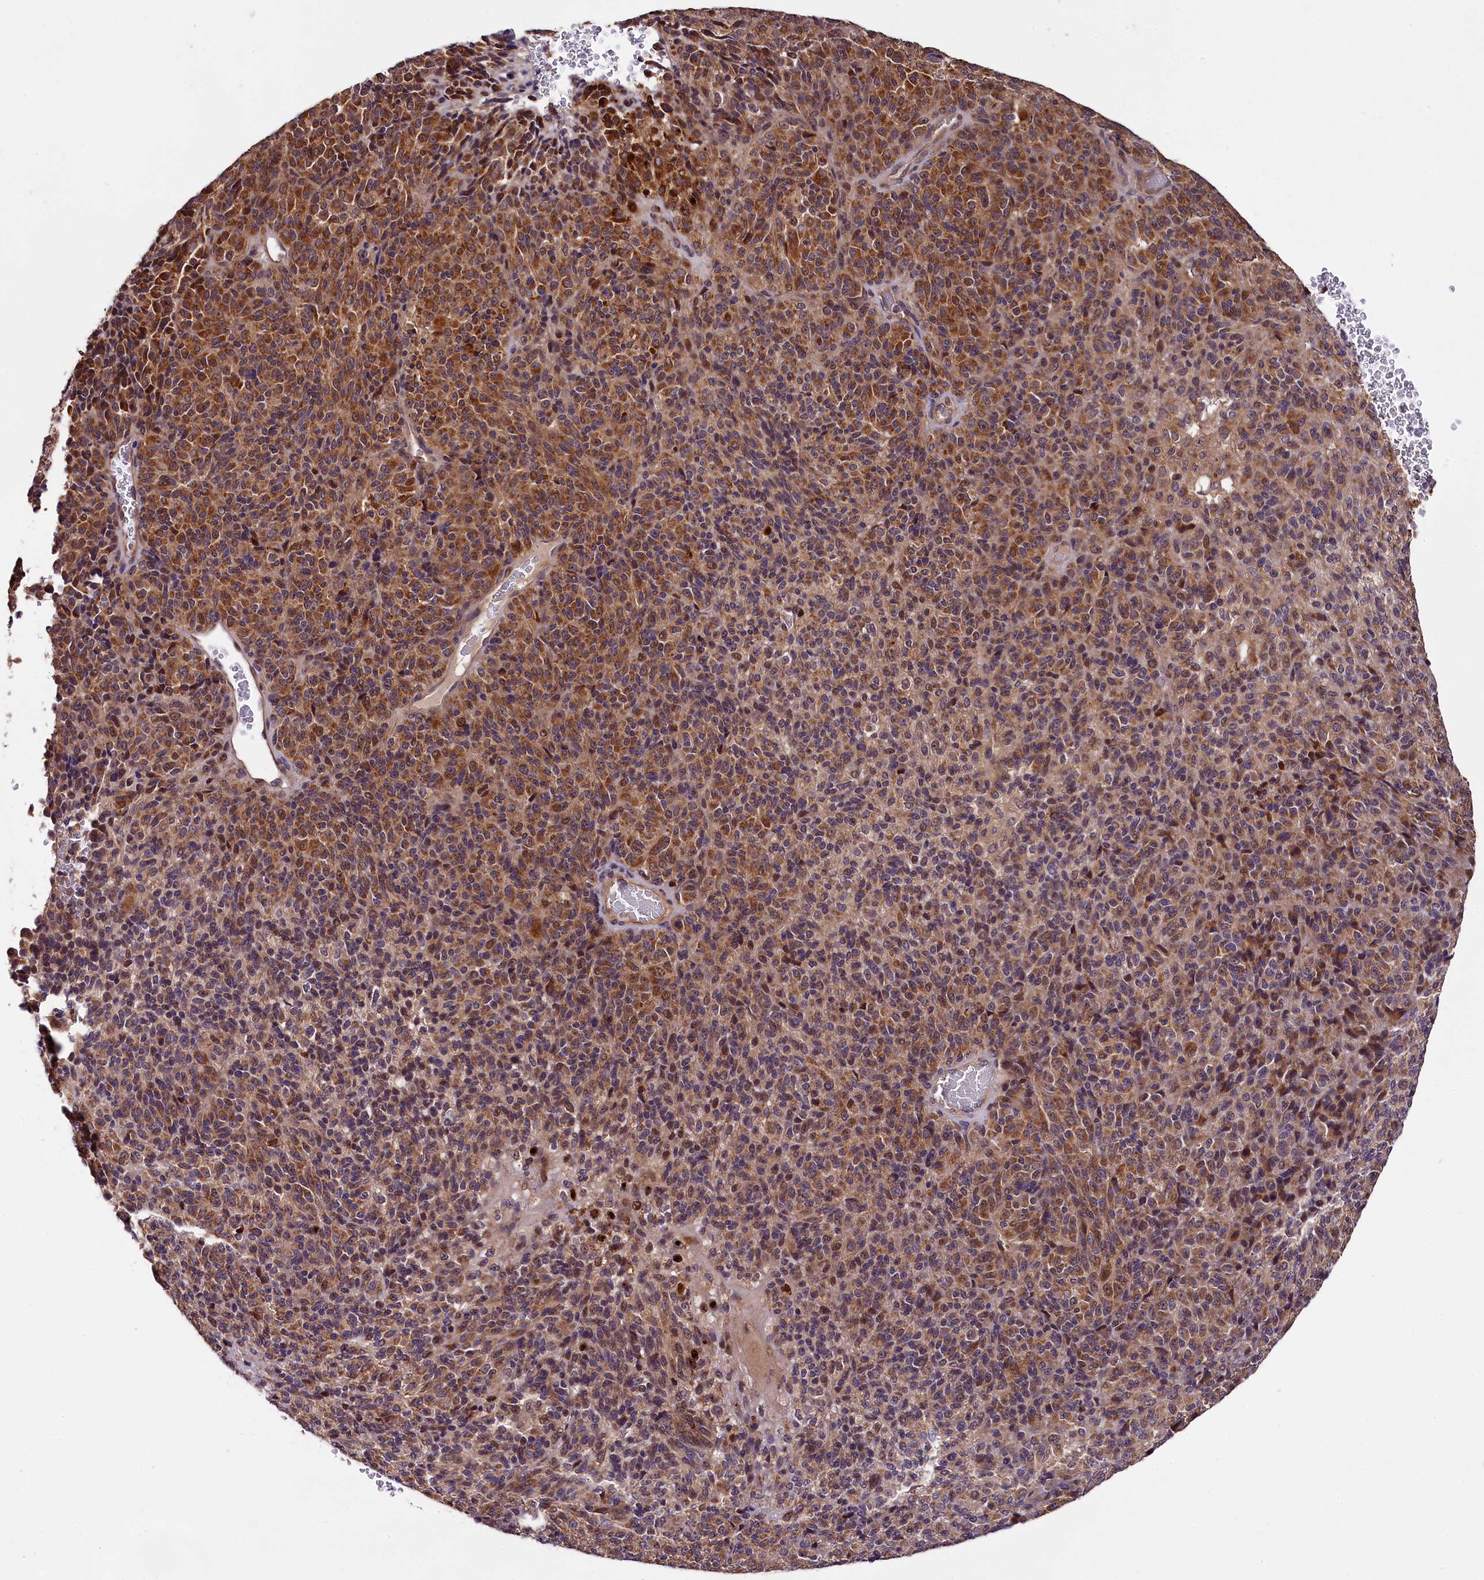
{"staining": {"intensity": "strong", "quantity": ">75%", "location": "cytoplasmic/membranous"}, "tissue": "melanoma", "cell_type": "Tumor cells", "image_type": "cancer", "snomed": [{"axis": "morphology", "description": "Malignant melanoma, Metastatic site"}, {"axis": "topography", "description": "Brain"}], "caption": "The micrograph shows immunohistochemical staining of malignant melanoma (metastatic site). There is strong cytoplasmic/membranous expression is appreciated in about >75% of tumor cells.", "gene": "DOHH", "patient": {"sex": "female", "age": 56}}